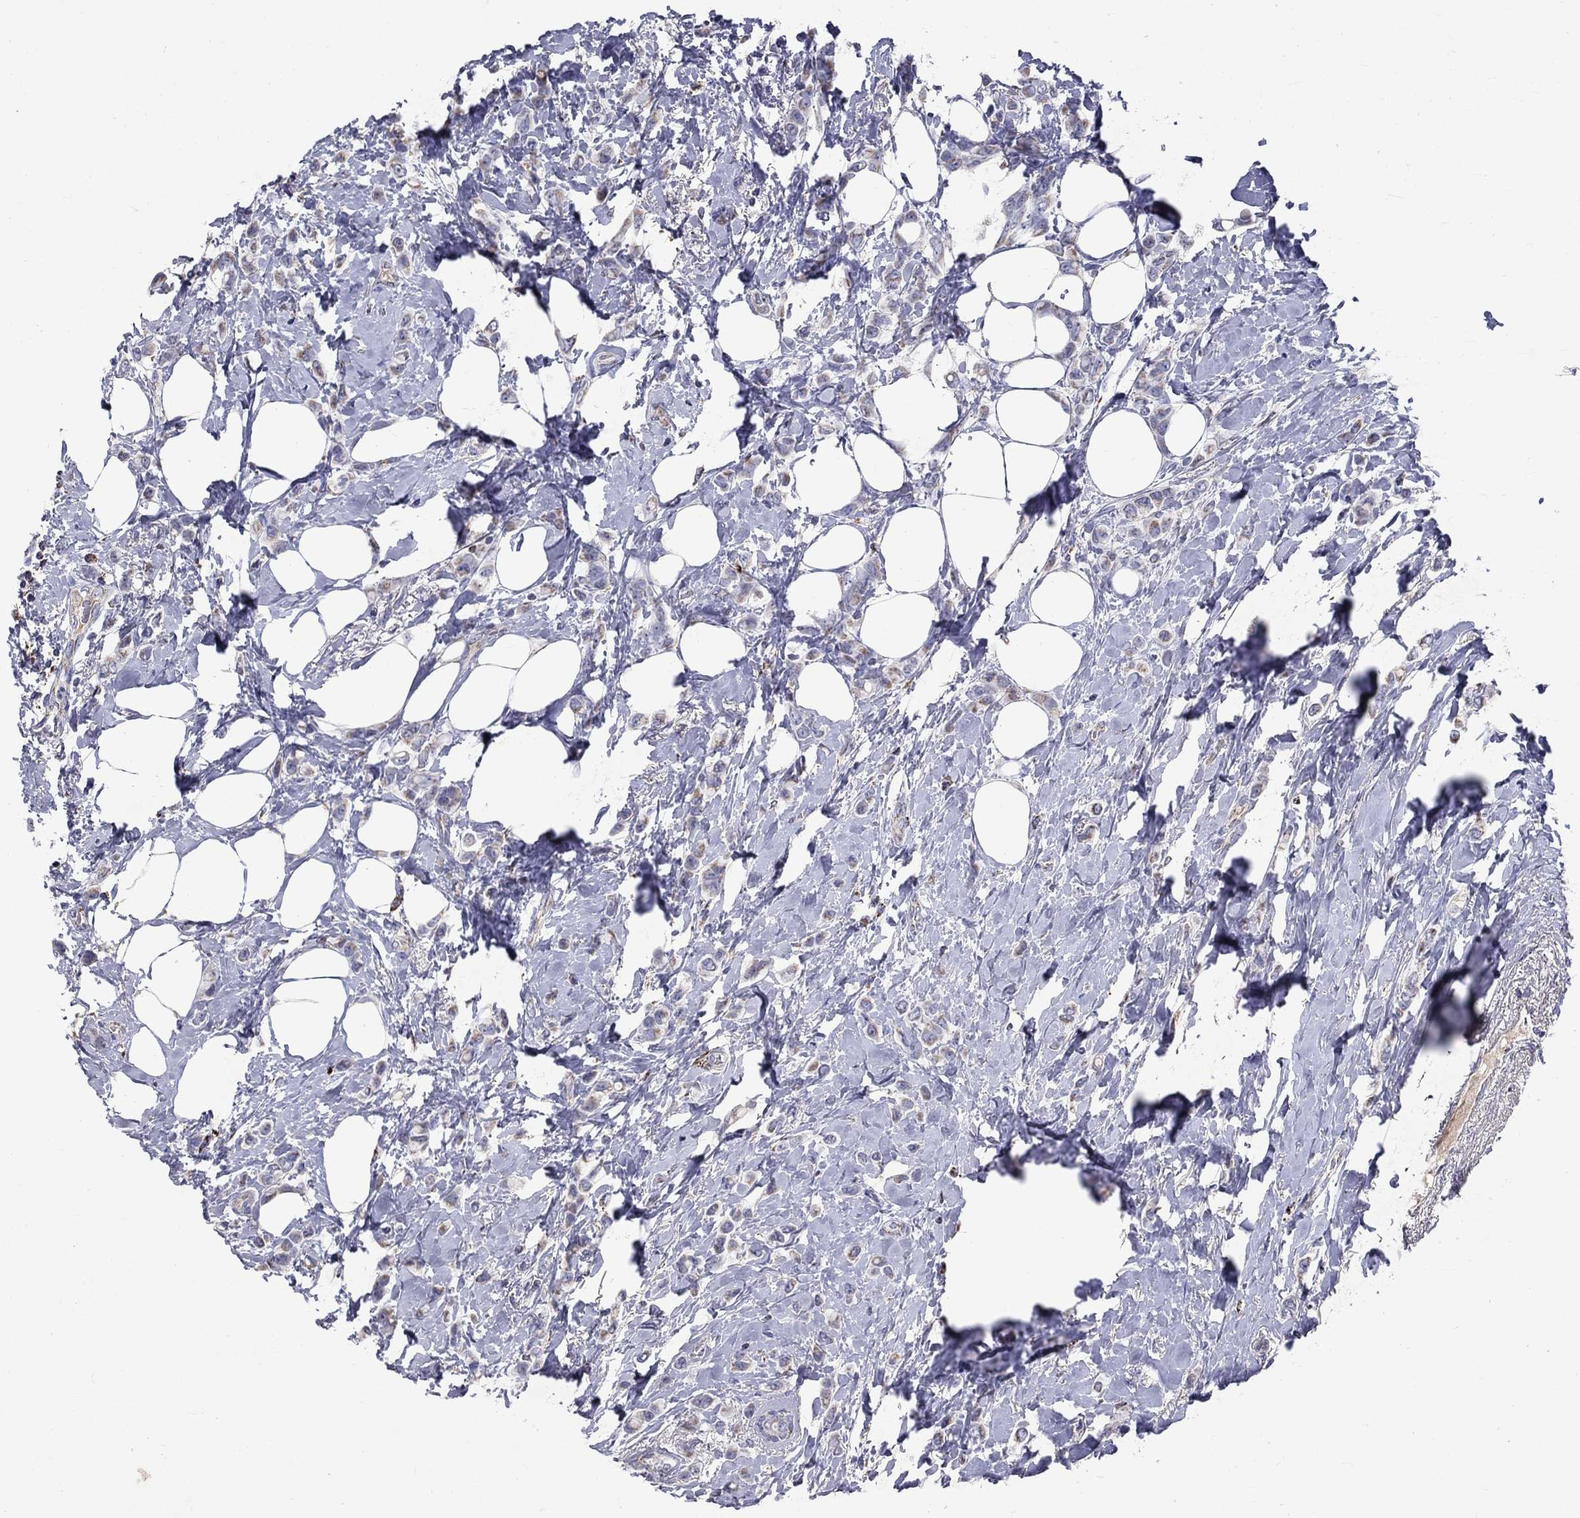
{"staining": {"intensity": "weak", "quantity": "<25%", "location": "cytoplasmic/membranous"}, "tissue": "breast cancer", "cell_type": "Tumor cells", "image_type": "cancer", "snomed": [{"axis": "morphology", "description": "Lobular carcinoma"}, {"axis": "topography", "description": "Breast"}], "caption": "Tumor cells show no significant expression in breast cancer.", "gene": "SLC4A10", "patient": {"sex": "female", "age": 66}}